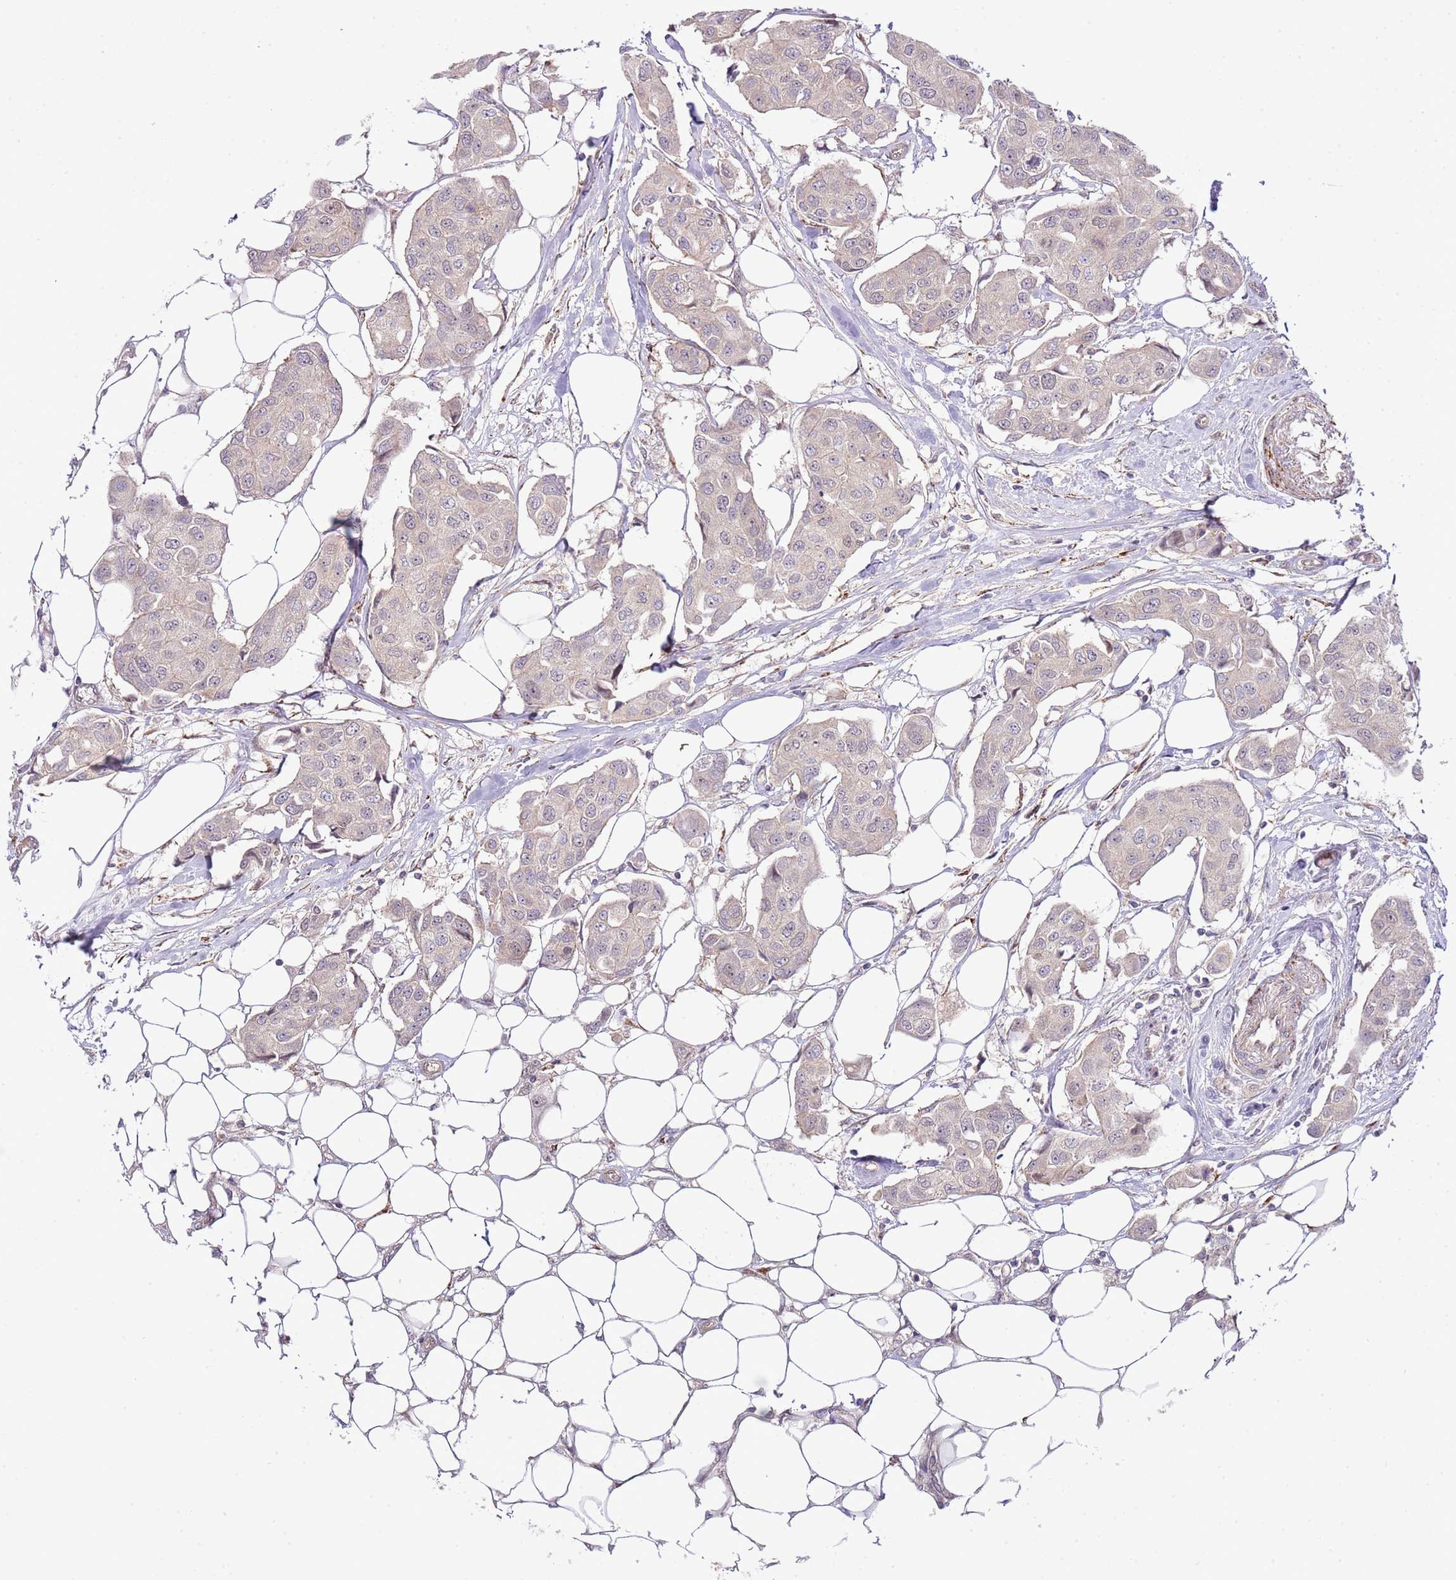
{"staining": {"intensity": "weak", "quantity": "<25%", "location": "cytoplasmic/membranous"}, "tissue": "breast cancer", "cell_type": "Tumor cells", "image_type": "cancer", "snomed": [{"axis": "morphology", "description": "Duct carcinoma"}, {"axis": "topography", "description": "Breast"}, {"axis": "topography", "description": "Lymph node"}], "caption": "IHC image of neoplastic tissue: breast cancer stained with DAB shows no significant protein expression in tumor cells.", "gene": "CHD1", "patient": {"sex": "female", "age": 80}}